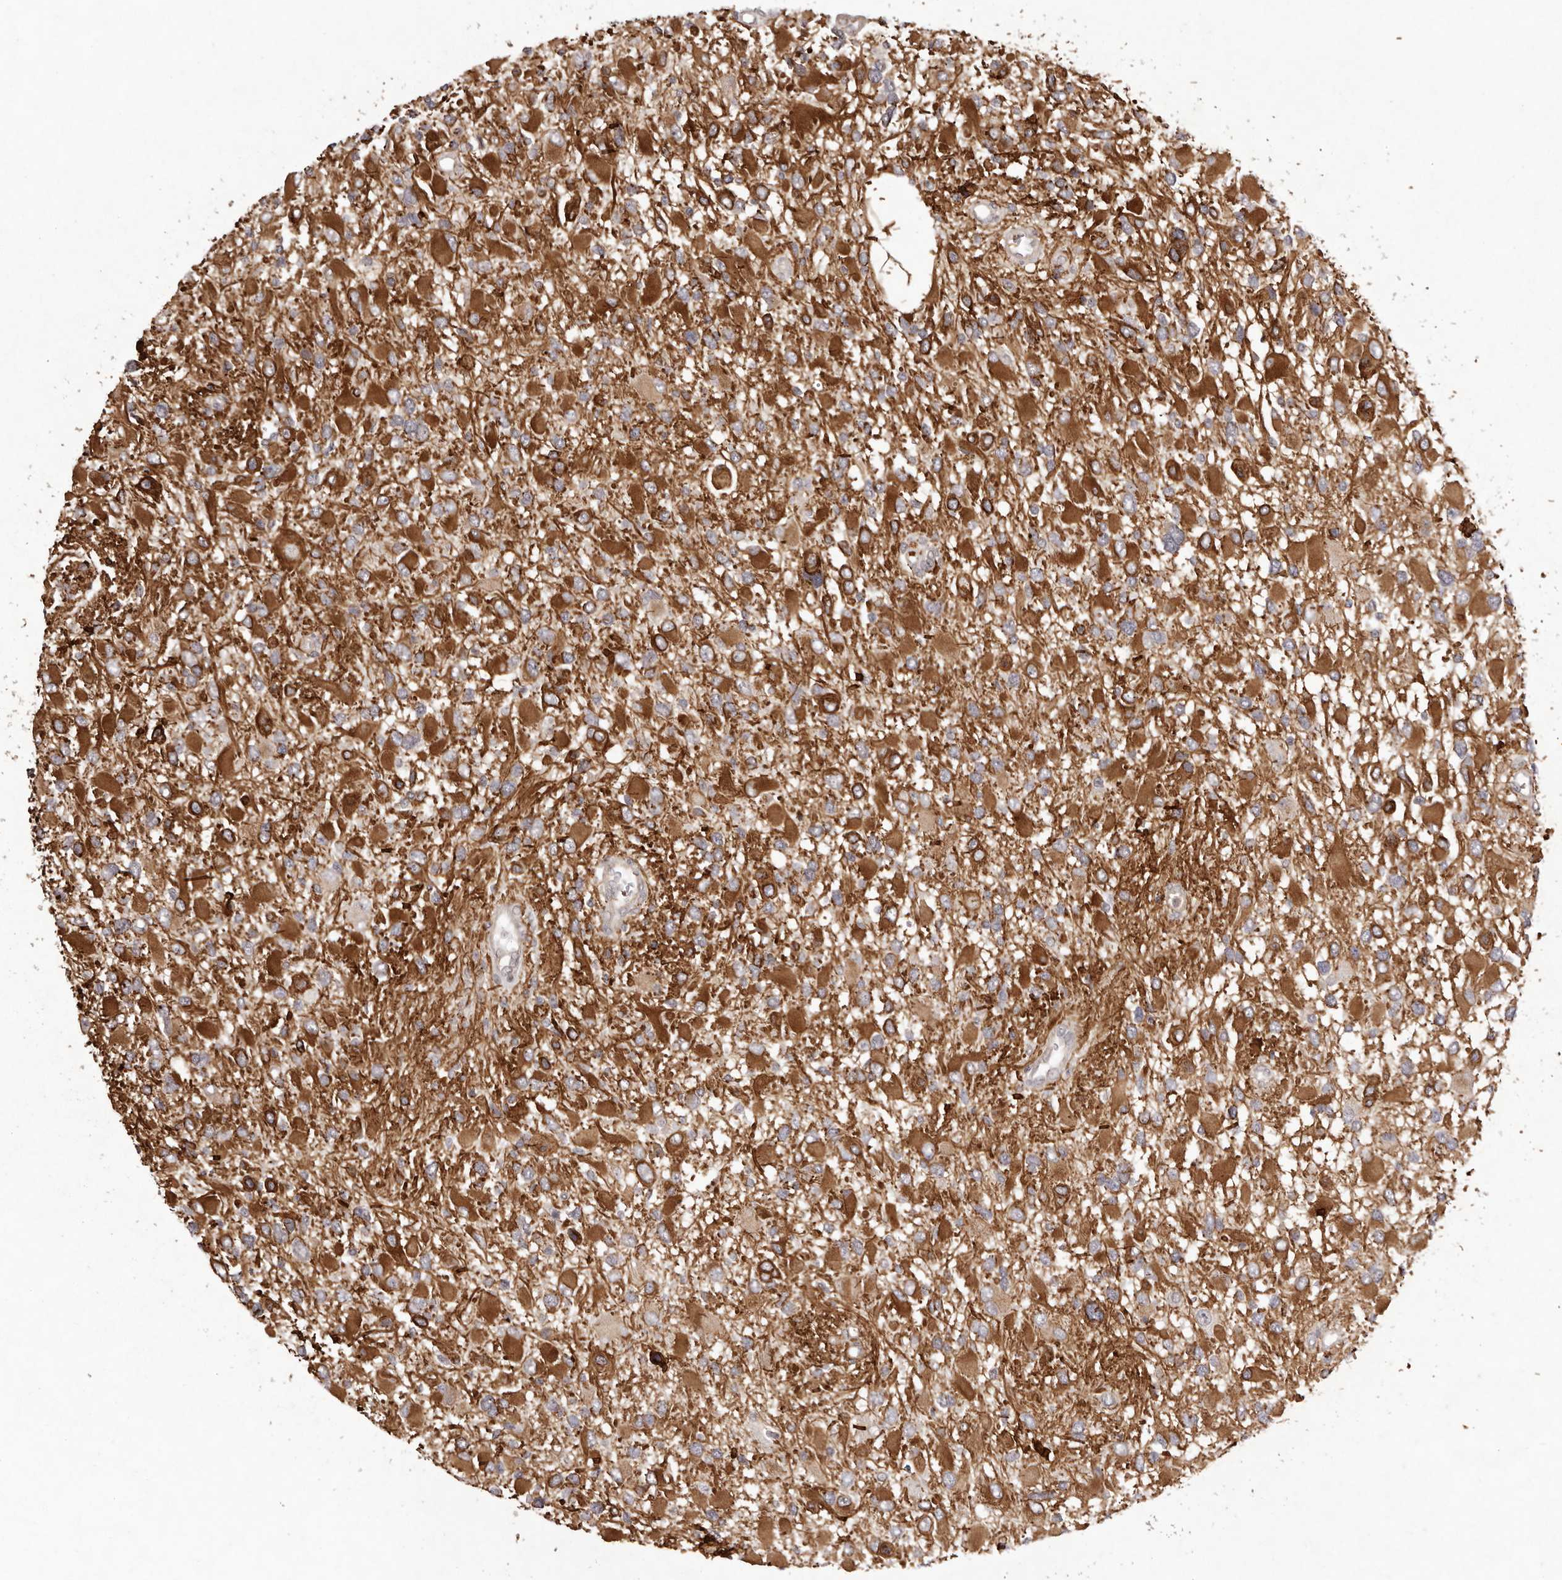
{"staining": {"intensity": "strong", "quantity": "<25%", "location": "cytoplasmic/membranous"}, "tissue": "glioma", "cell_type": "Tumor cells", "image_type": "cancer", "snomed": [{"axis": "morphology", "description": "Glioma, malignant, High grade"}, {"axis": "topography", "description": "Brain"}], "caption": "An image of malignant glioma (high-grade) stained for a protein demonstrates strong cytoplasmic/membranous brown staining in tumor cells. The protein of interest is stained brown, and the nuclei are stained in blue (DAB (3,3'-diaminobenzidine) IHC with brightfield microscopy, high magnification).", "gene": "BUD31", "patient": {"sex": "male", "age": 53}}